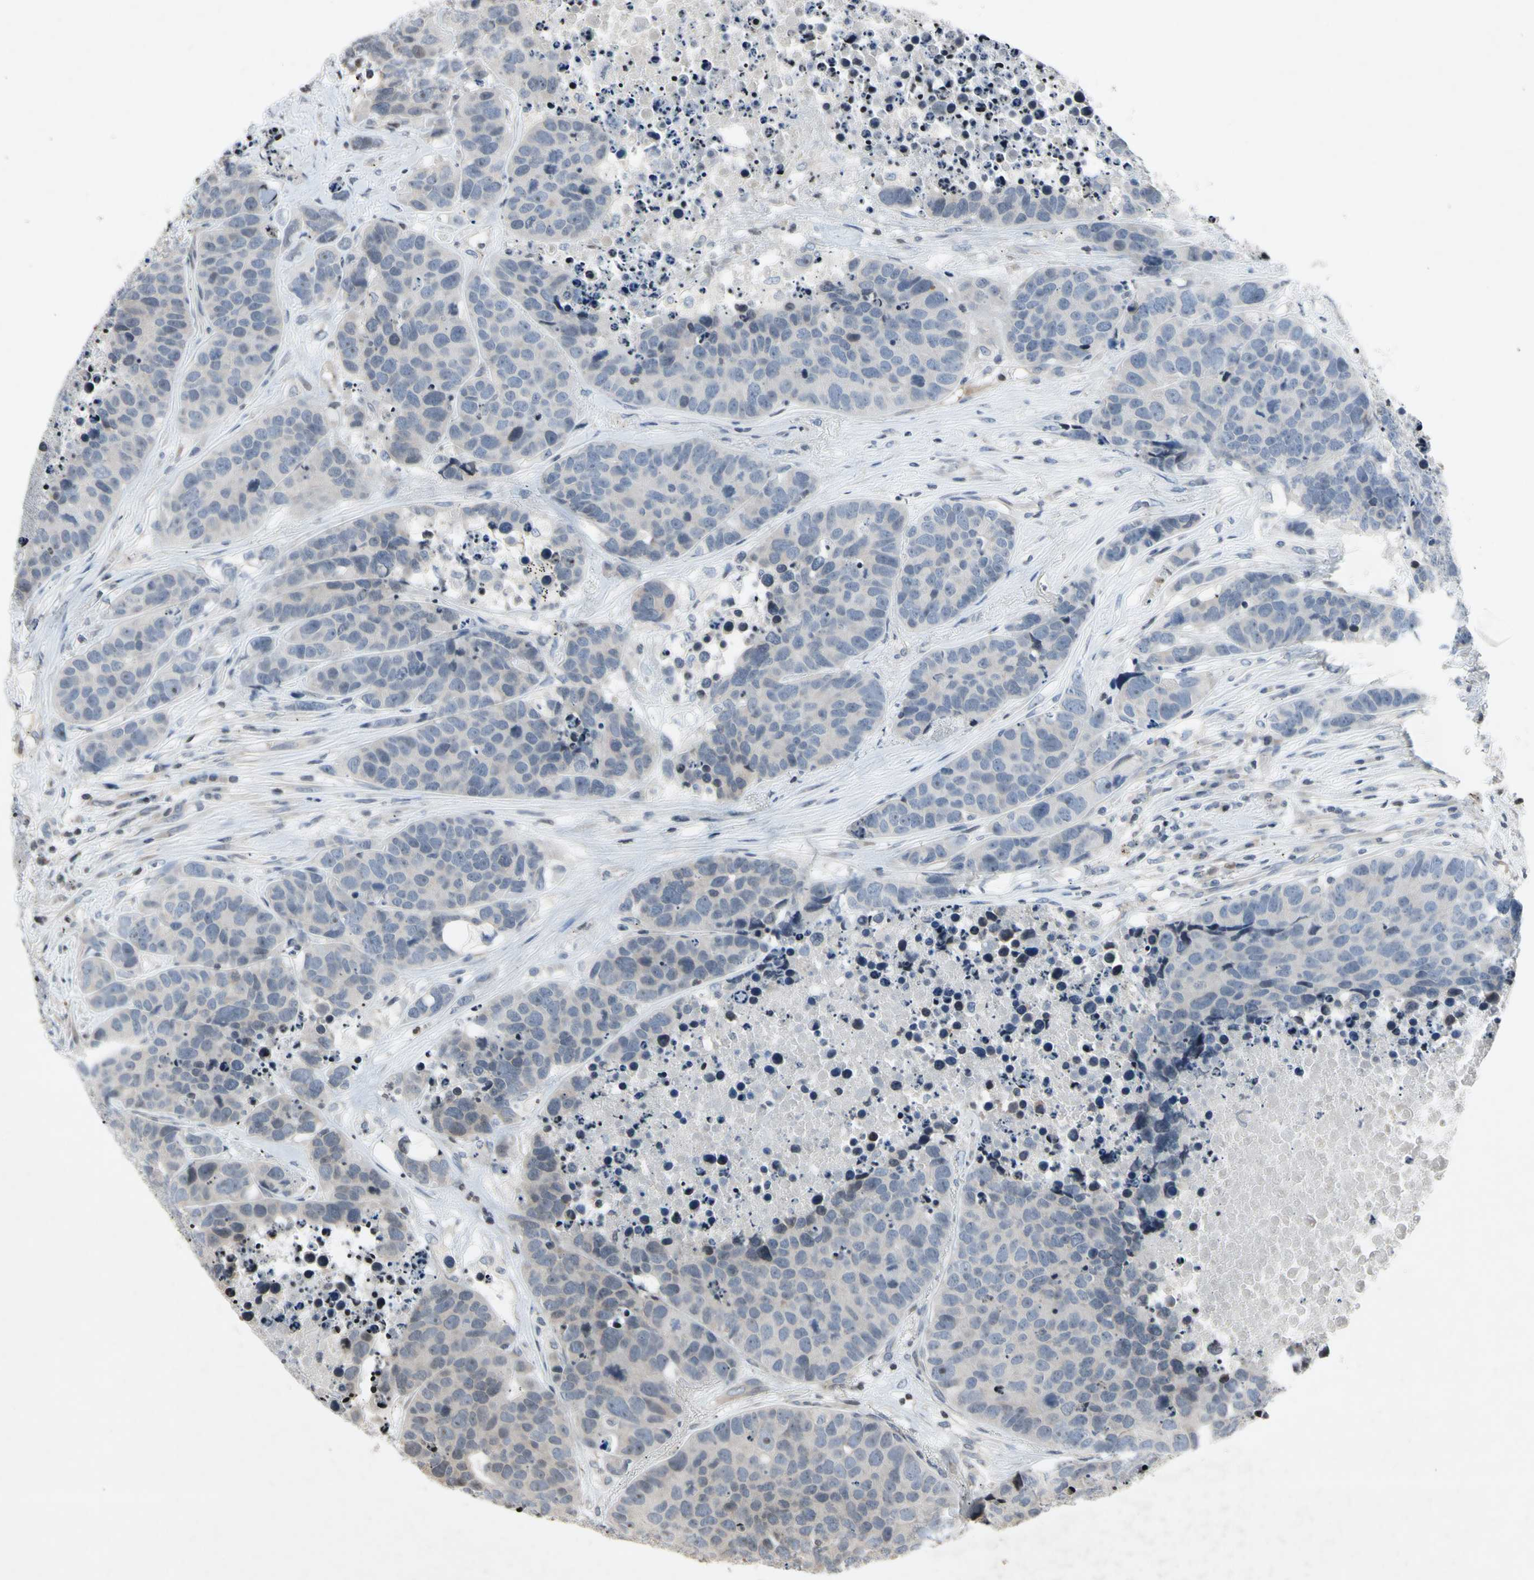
{"staining": {"intensity": "moderate", "quantity": "<25%", "location": "nuclear"}, "tissue": "carcinoid", "cell_type": "Tumor cells", "image_type": "cancer", "snomed": [{"axis": "morphology", "description": "Carcinoid, malignant, NOS"}, {"axis": "topography", "description": "Lung"}], "caption": "Carcinoid (malignant) stained with a protein marker displays moderate staining in tumor cells.", "gene": "ARG1", "patient": {"sex": "male", "age": 60}}